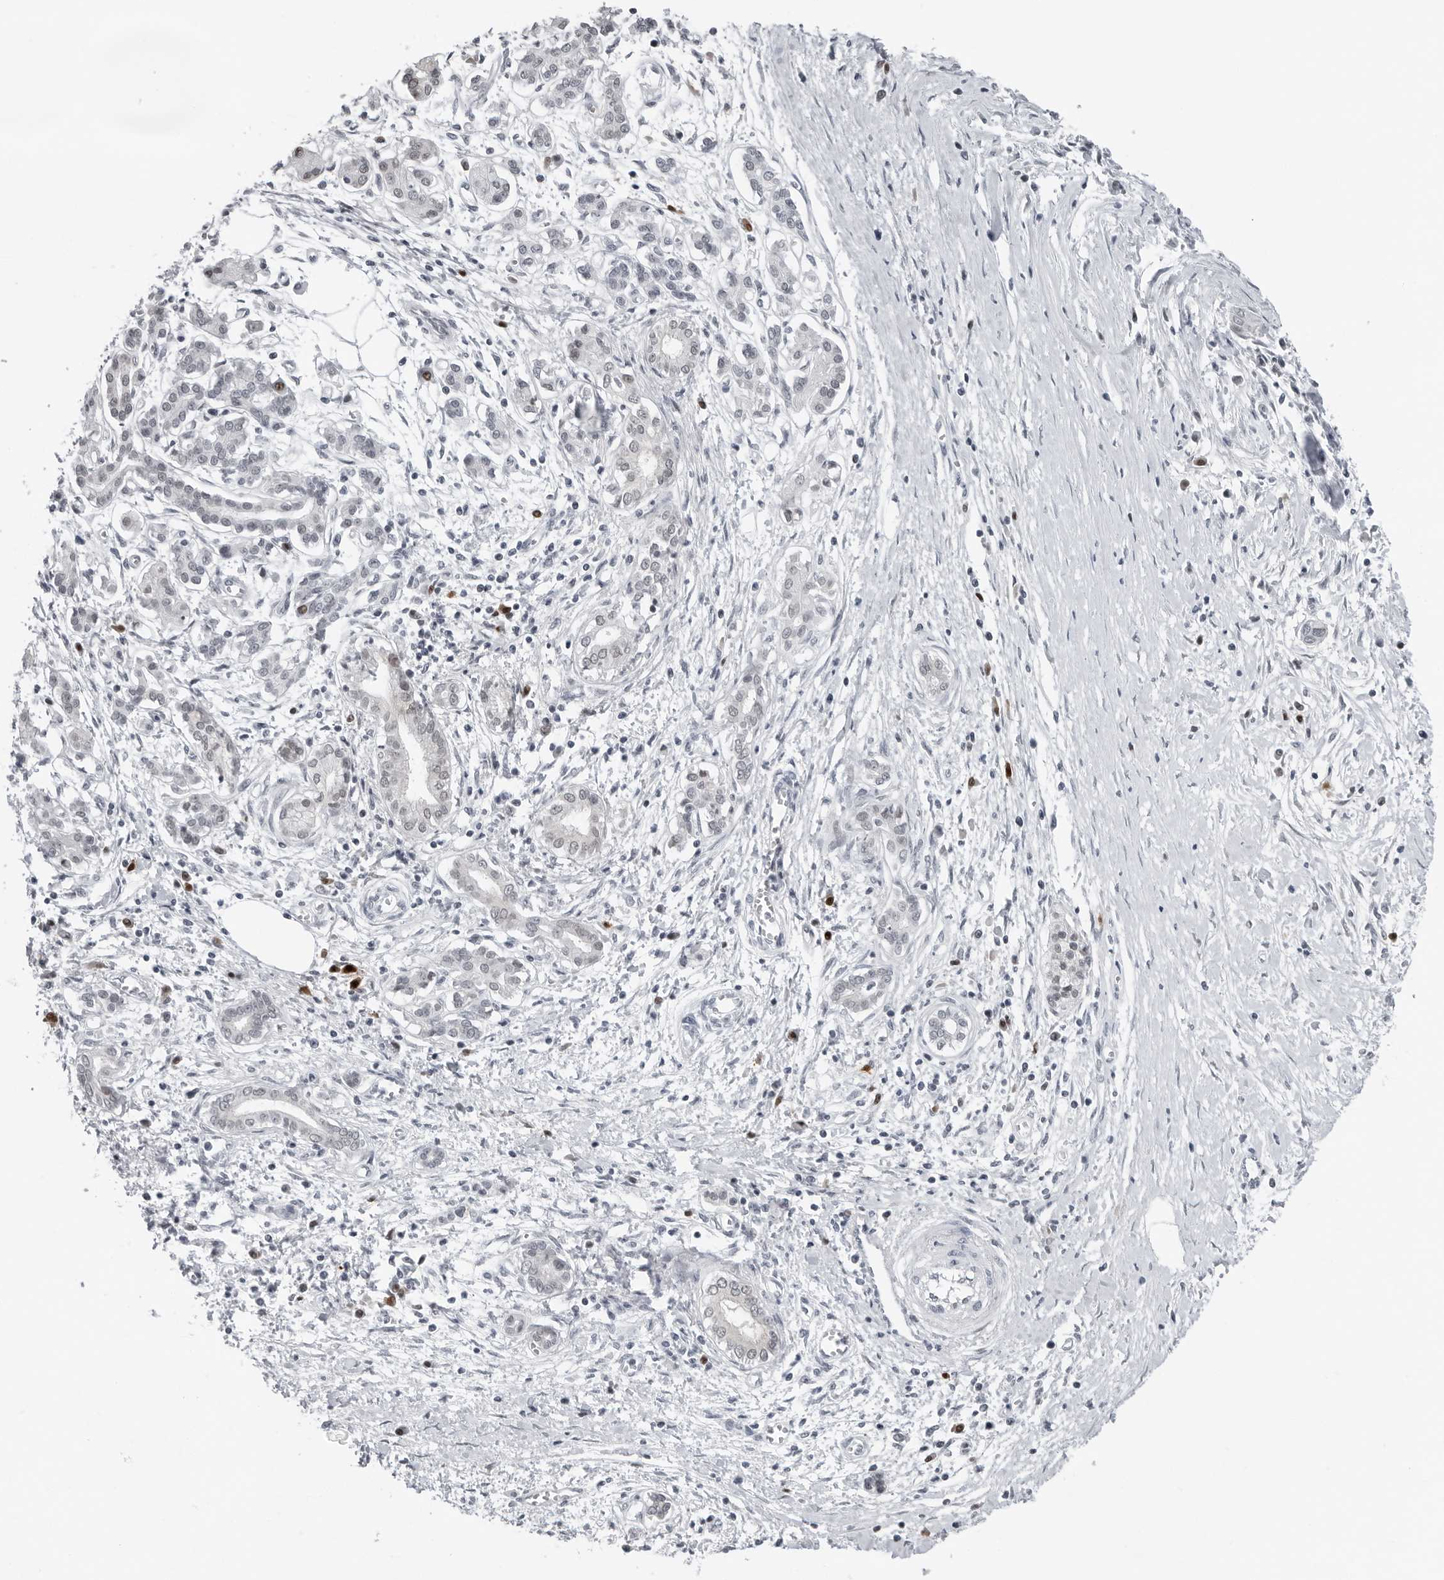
{"staining": {"intensity": "negative", "quantity": "none", "location": "none"}, "tissue": "pancreatic cancer", "cell_type": "Tumor cells", "image_type": "cancer", "snomed": [{"axis": "morphology", "description": "Adenocarcinoma, NOS"}, {"axis": "topography", "description": "Pancreas"}], "caption": "Immunohistochemistry image of neoplastic tissue: pancreatic cancer stained with DAB (3,3'-diaminobenzidine) demonstrates no significant protein positivity in tumor cells.", "gene": "PPP1R42", "patient": {"sex": "male", "age": 58}}